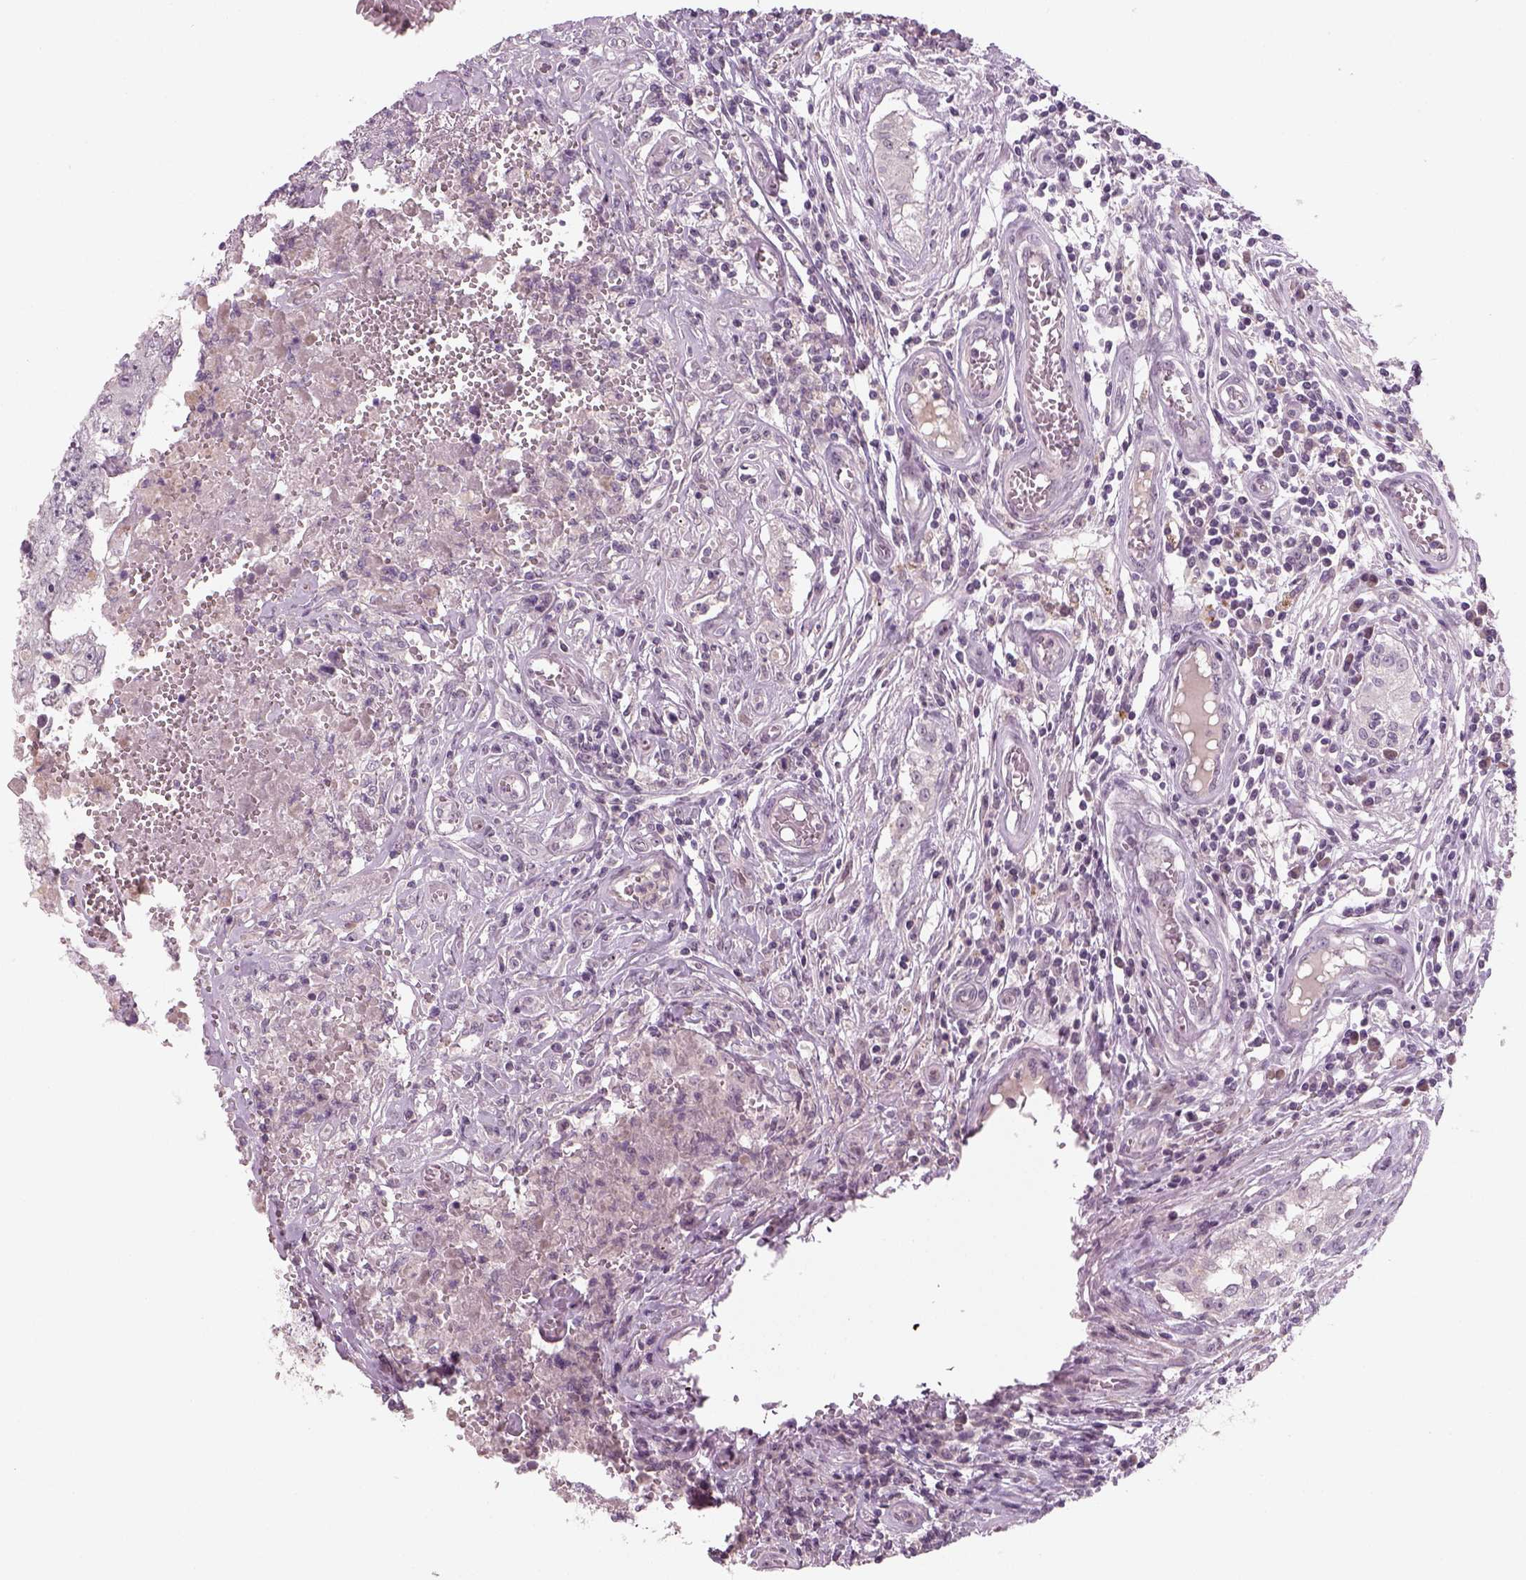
{"staining": {"intensity": "negative", "quantity": "none", "location": "none"}, "tissue": "testis cancer", "cell_type": "Tumor cells", "image_type": "cancer", "snomed": [{"axis": "morphology", "description": "Carcinoma, Embryonal, NOS"}, {"axis": "topography", "description": "Testis"}], "caption": "A micrograph of human embryonal carcinoma (testis) is negative for staining in tumor cells.", "gene": "PENK", "patient": {"sex": "male", "age": 36}}